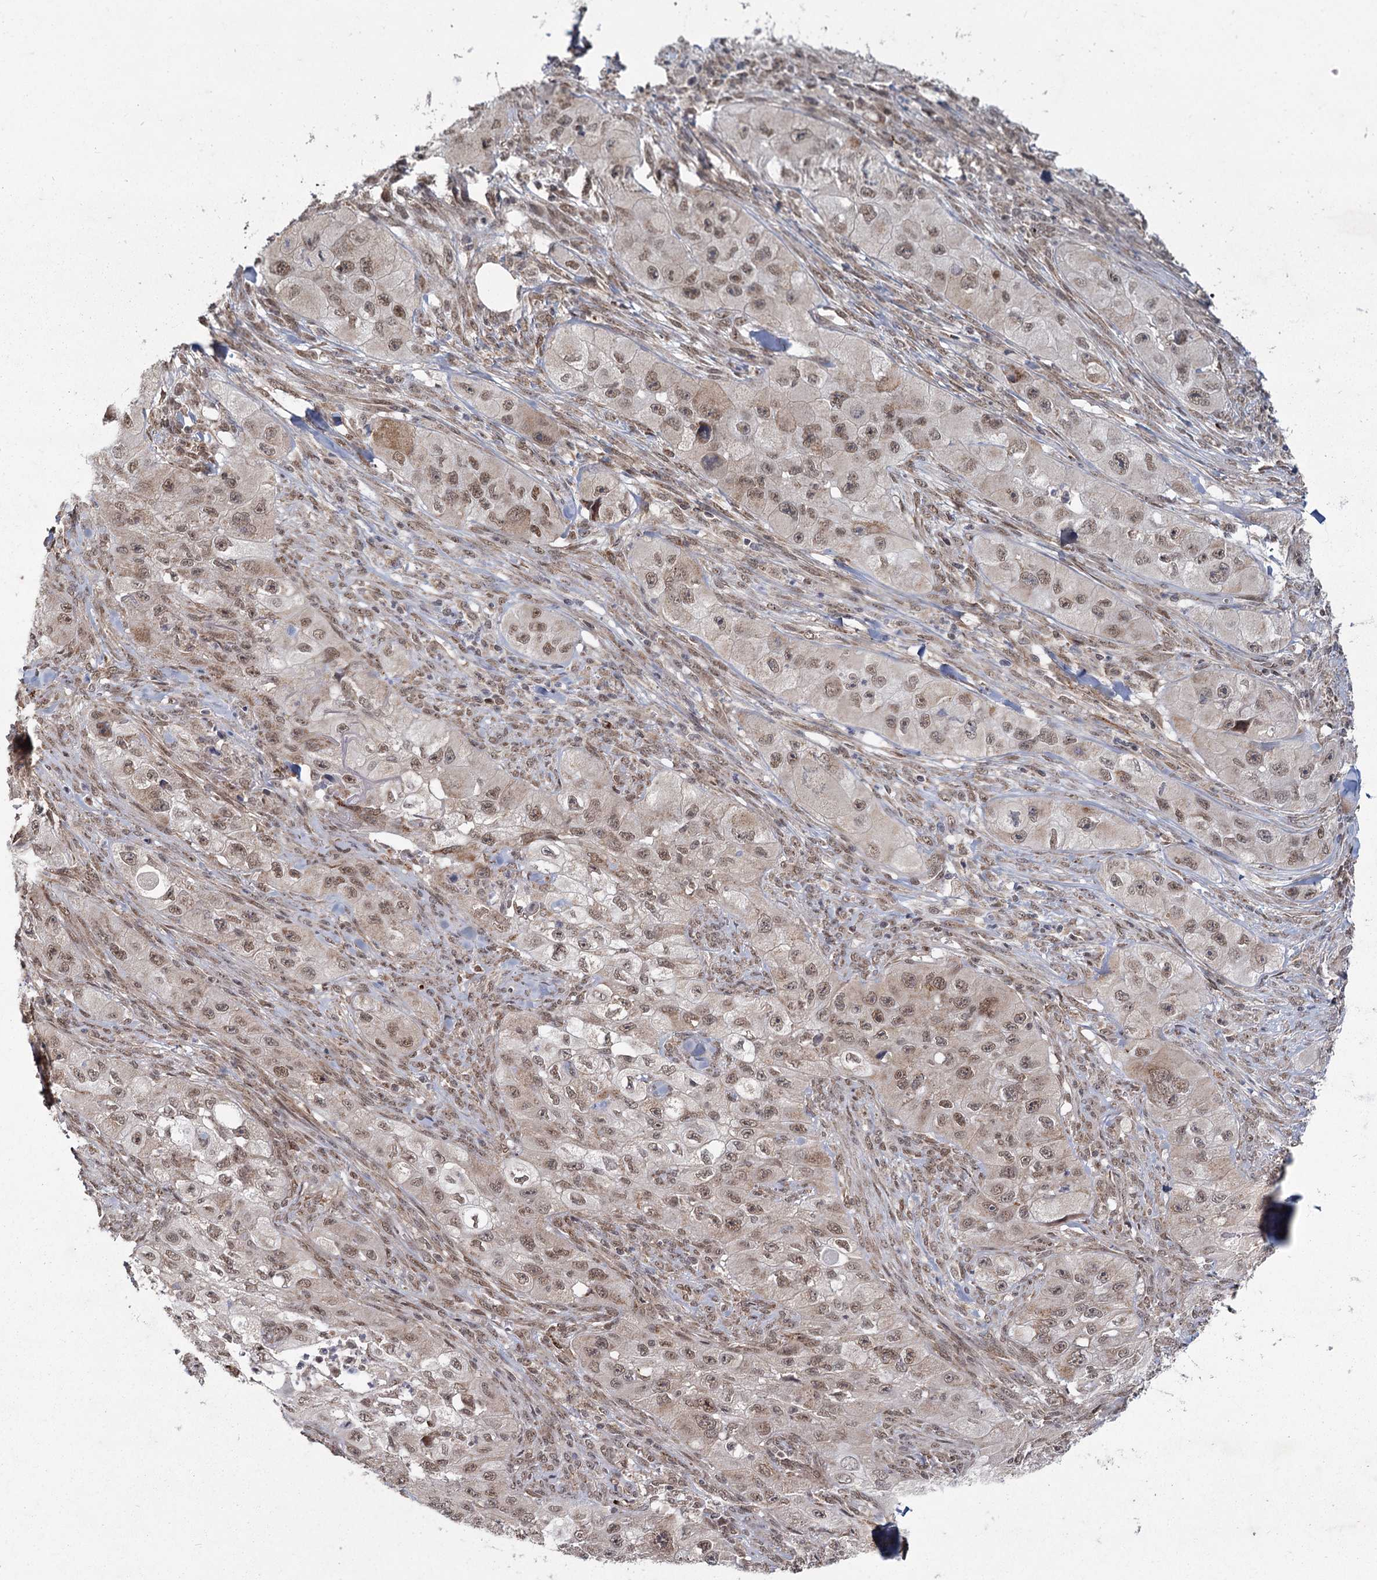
{"staining": {"intensity": "moderate", "quantity": ">75%", "location": "nuclear"}, "tissue": "skin cancer", "cell_type": "Tumor cells", "image_type": "cancer", "snomed": [{"axis": "morphology", "description": "Squamous cell carcinoma, NOS"}, {"axis": "topography", "description": "Skin"}, {"axis": "topography", "description": "Subcutis"}], "caption": "Immunohistochemical staining of squamous cell carcinoma (skin) reveals moderate nuclear protein expression in approximately >75% of tumor cells.", "gene": "ZCCHC24", "patient": {"sex": "male", "age": 73}}